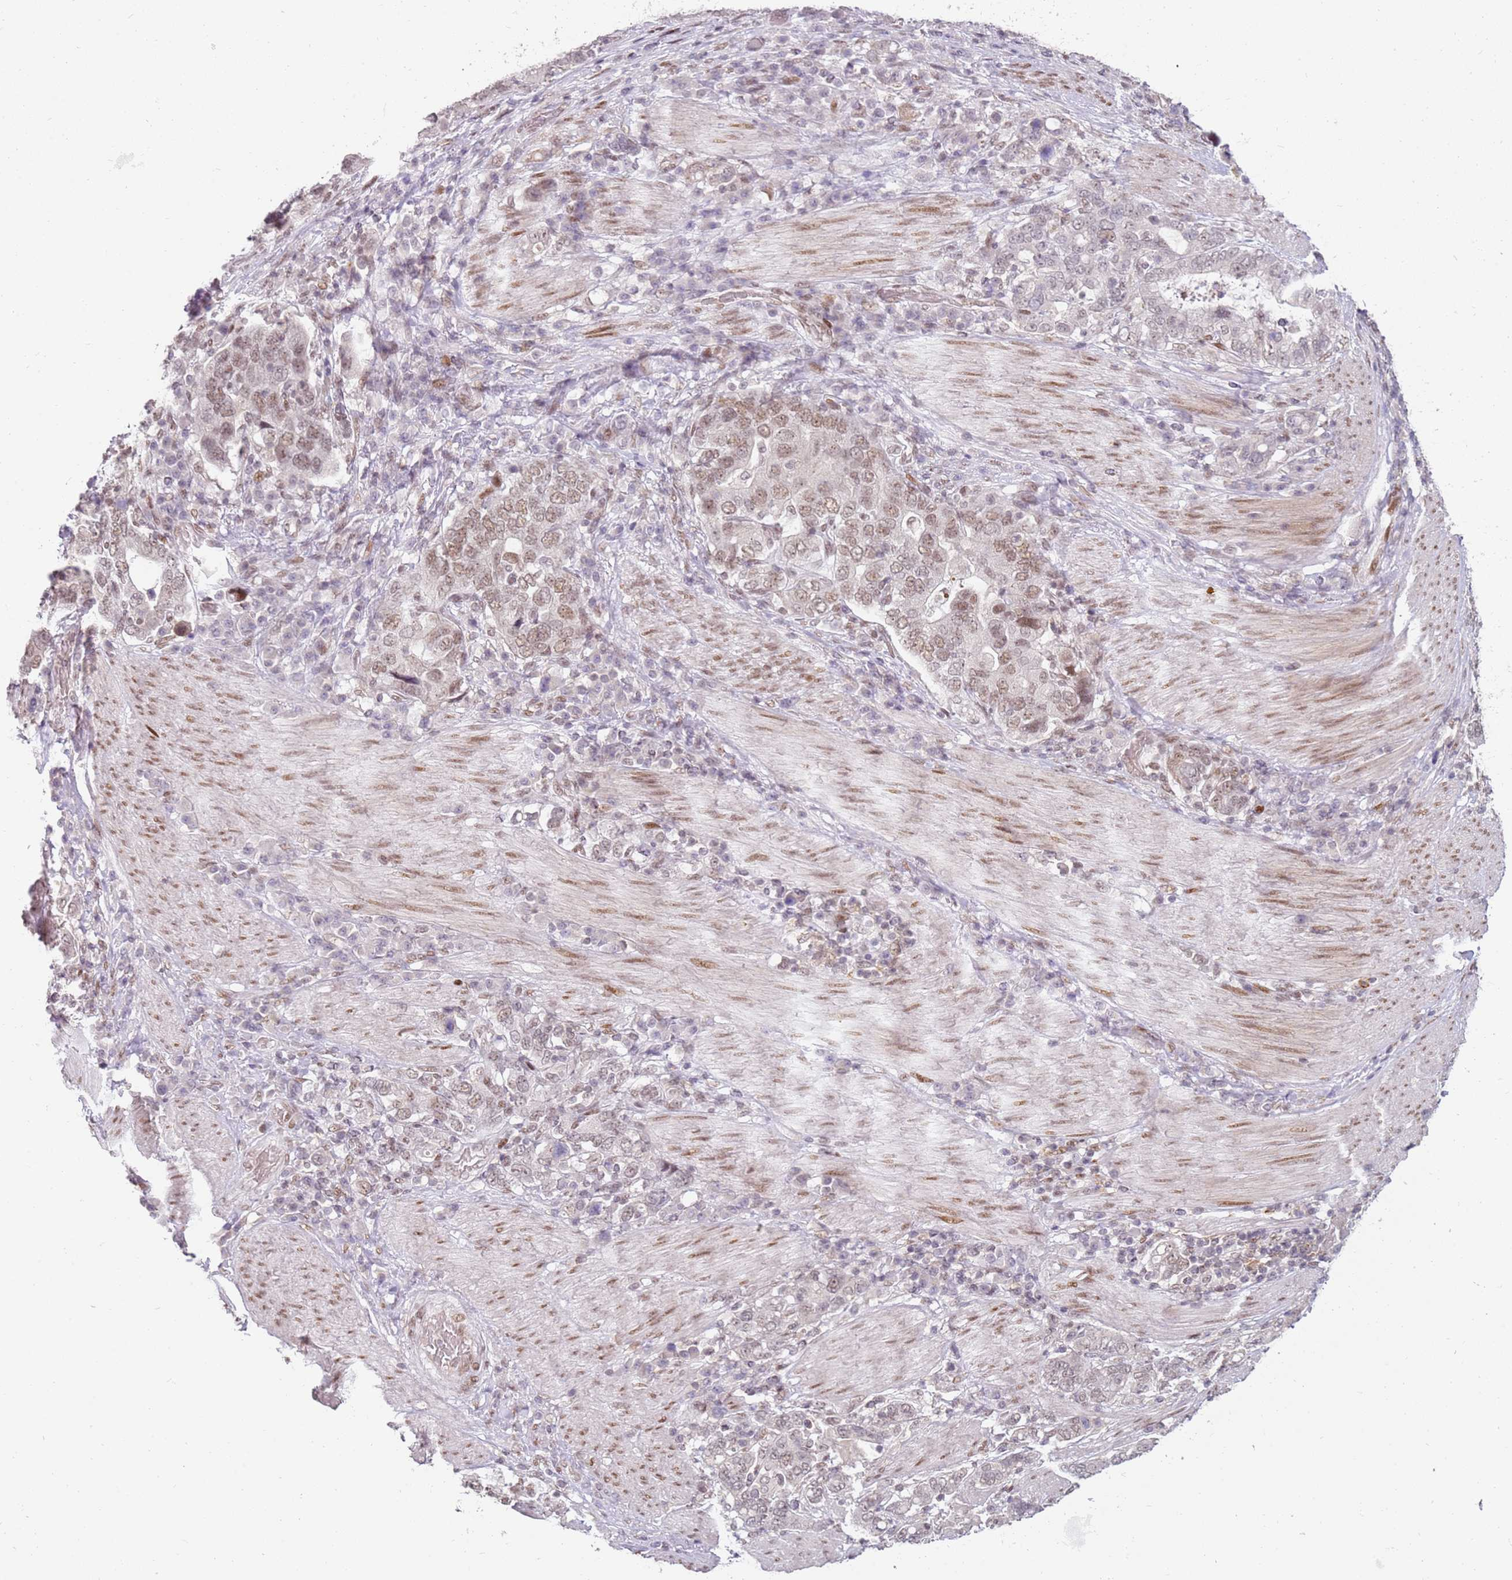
{"staining": {"intensity": "moderate", "quantity": "<25%", "location": "nuclear"}, "tissue": "stomach cancer", "cell_type": "Tumor cells", "image_type": "cancer", "snomed": [{"axis": "morphology", "description": "Adenocarcinoma, NOS"}, {"axis": "topography", "description": "Stomach, upper"}, {"axis": "topography", "description": "Stomach"}], "caption": "Human adenocarcinoma (stomach) stained for a protein (brown) demonstrates moderate nuclear positive expression in approximately <25% of tumor cells.", "gene": "PHC2", "patient": {"sex": "male", "age": 62}}